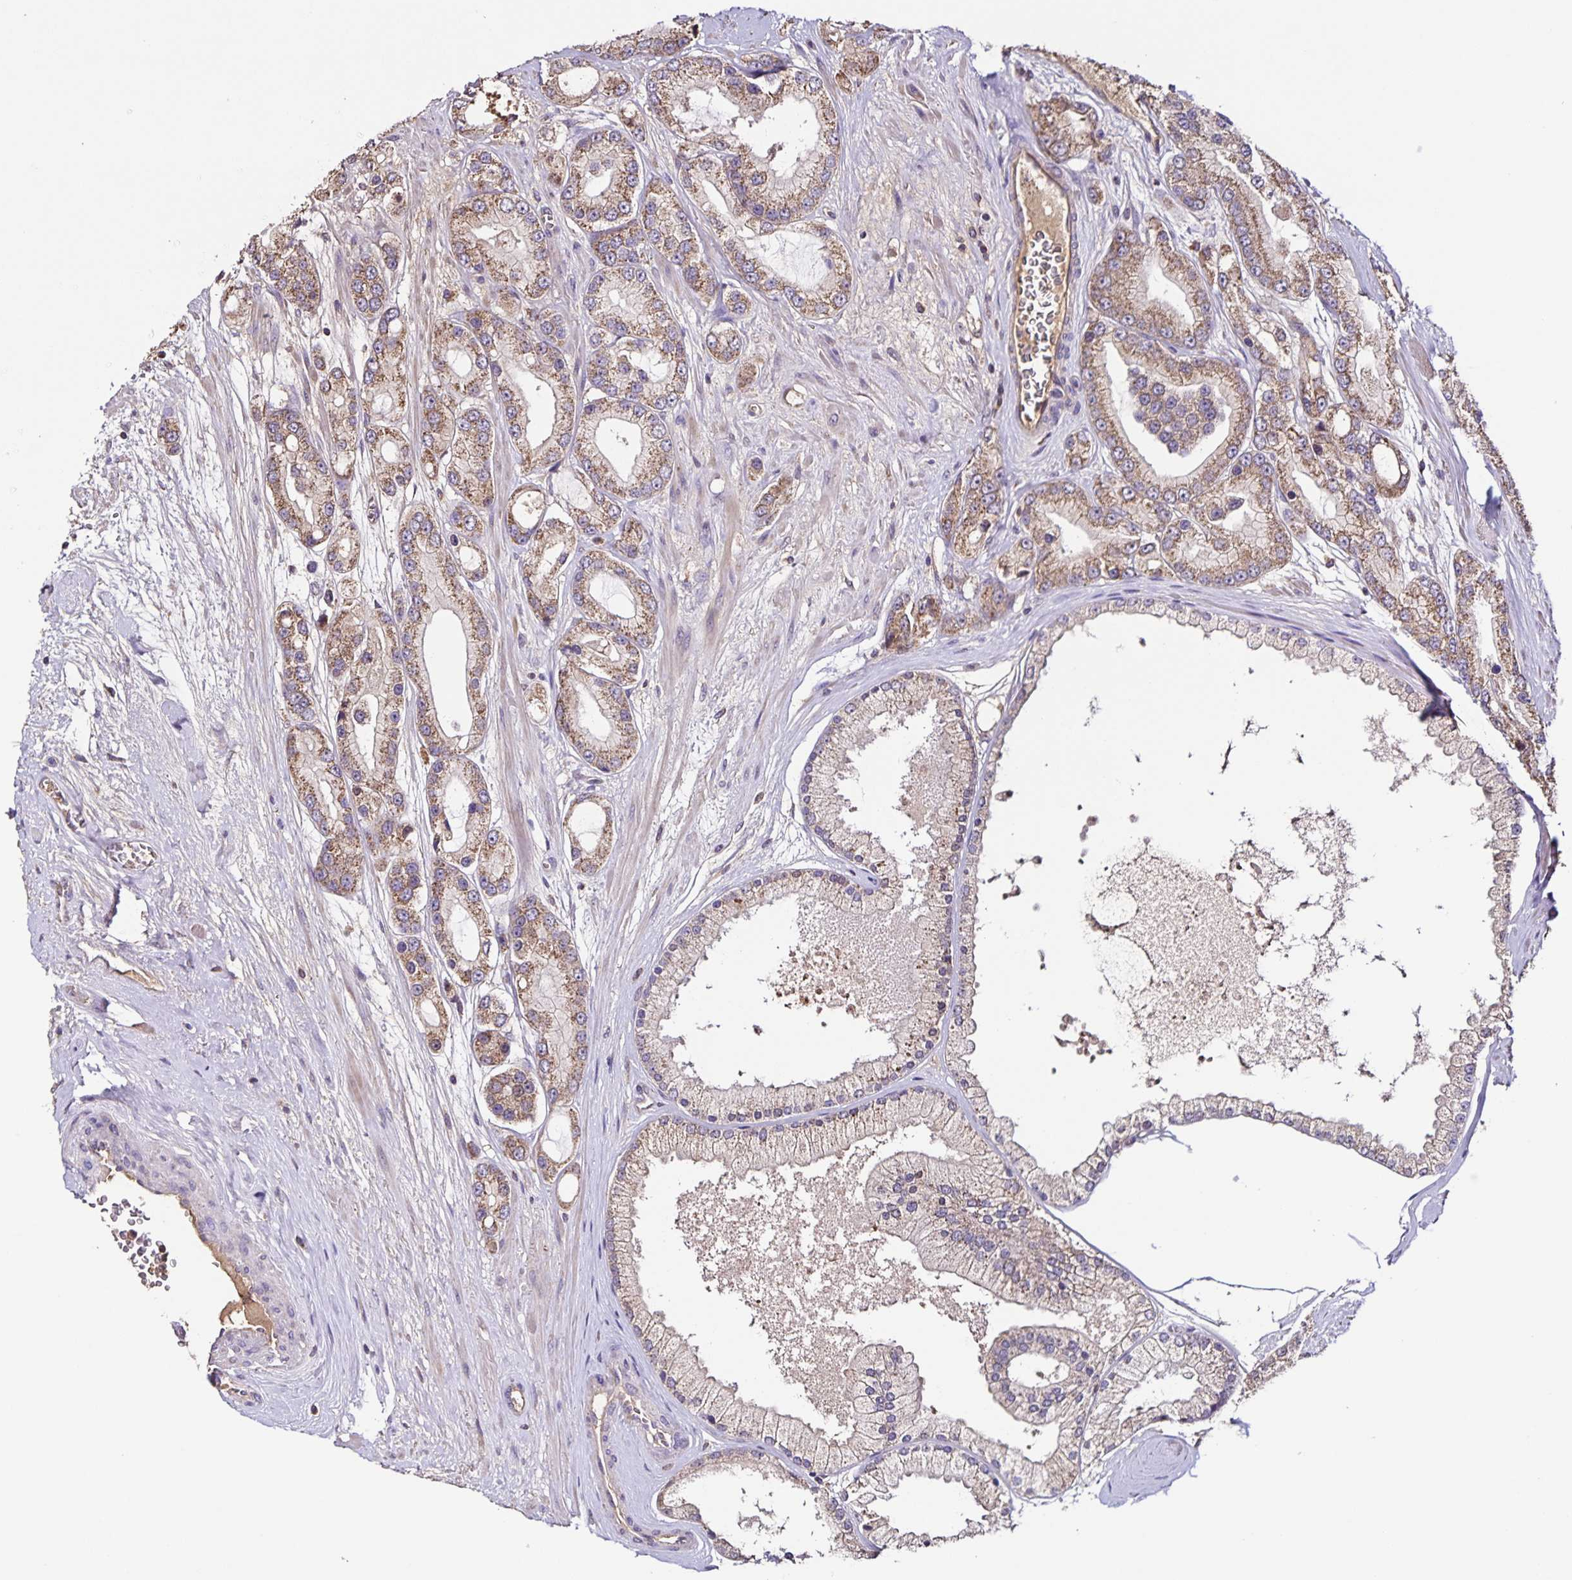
{"staining": {"intensity": "moderate", "quantity": "25%-75%", "location": "cytoplasmic/membranous"}, "tissue": "prostate cancer", "cell_type": "Tumor cells", "image_type": "cancer", "snomed": [{"axis": "morphology", "description": "Adenocarcinoma, High grade"}, {"axis": "topography", "description": "Prostate"}], "caption": "This is a photomicrograph of immunohistochemistry (IHC) staining of high-grade adenocarcinoma (prostate), which shows moderate staining in the cytoplasmic/membranous of tumor cells.", "gene": "MAN1A1", "patient": {"sex": "male", "age": 67}}